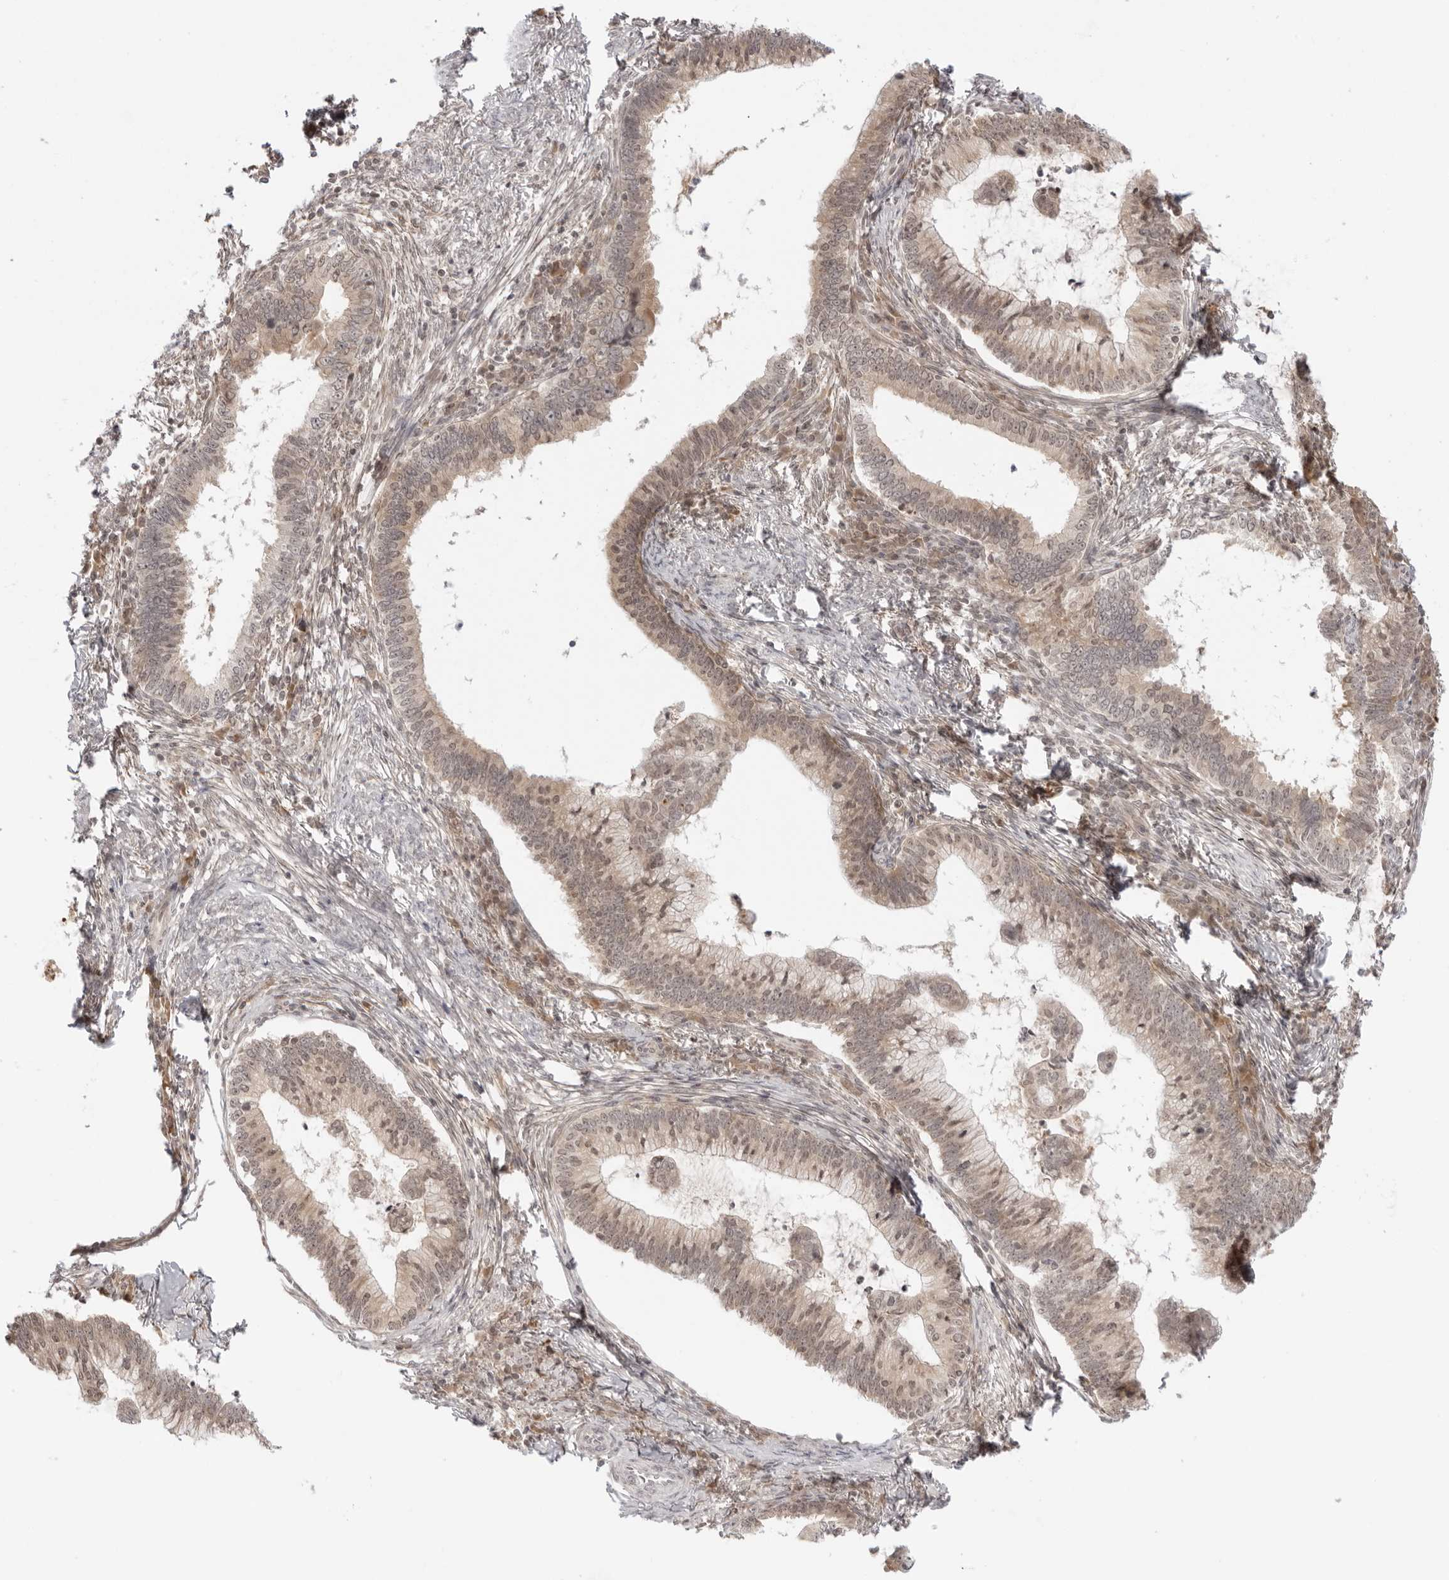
{"staining": {"intensity": "weak", "quantity": ">75%", "location": "cytoplasmic/membranous,nuclear"}, "tissue": "cervical cancer", "cell_type": "Tumor cells", "image_type": "cancer", "snomed": [{"axis": "morphology", "description": "Adenocarcinoma, NOS"}, {"axis": "topography", "description": "Cervix"}], "caption": "Adenocarcinoma (cervical) tissue displays weak cytoplasmic/membranous and nuclear positivity in about >75% of tumor cells", "gene": "PRRC2C", "patient": {"sex": "female", "age": 36}}